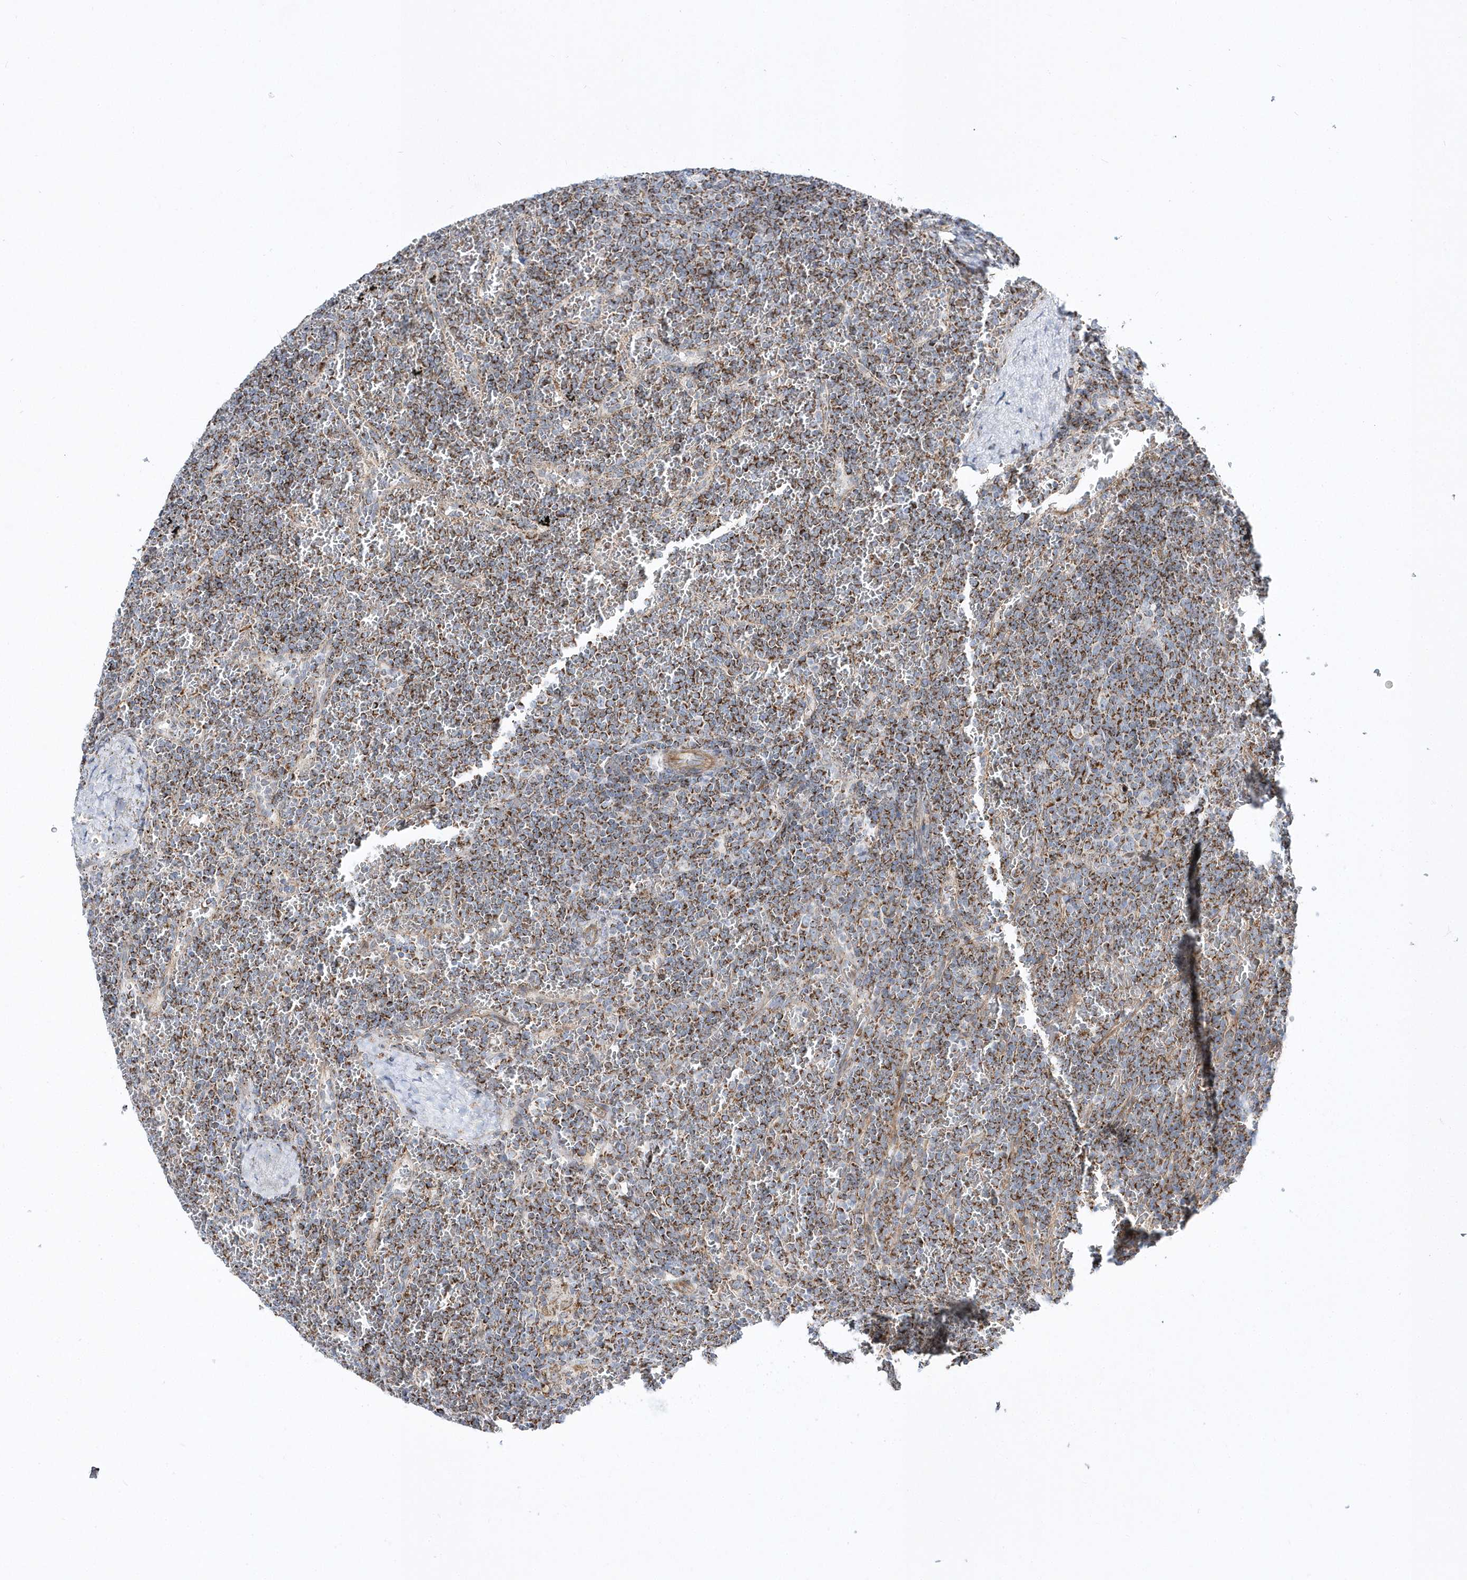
{"staining": {"intensity": "moderate", "quantity": ">75%", "location": "cytoplasmic/membranous"}, "tissue": "lymphoma", "cell_type": "Tumor cells", "image_type": "cancer", "snomed": [{"axis": "morphology", "description": "Malignant lymphoma, non-Hodgkin's type, Low grade"}, {"axis": "topography", "description": "Spleen"}], "caption": "Brown immunohistochemical staining in lymphoma demonstrates moderate cytoplasmic/membranous staining in approximately >75% of tumor cells.", "gene": "OPA1", "patient": {"sex": "female", "age": 19}}